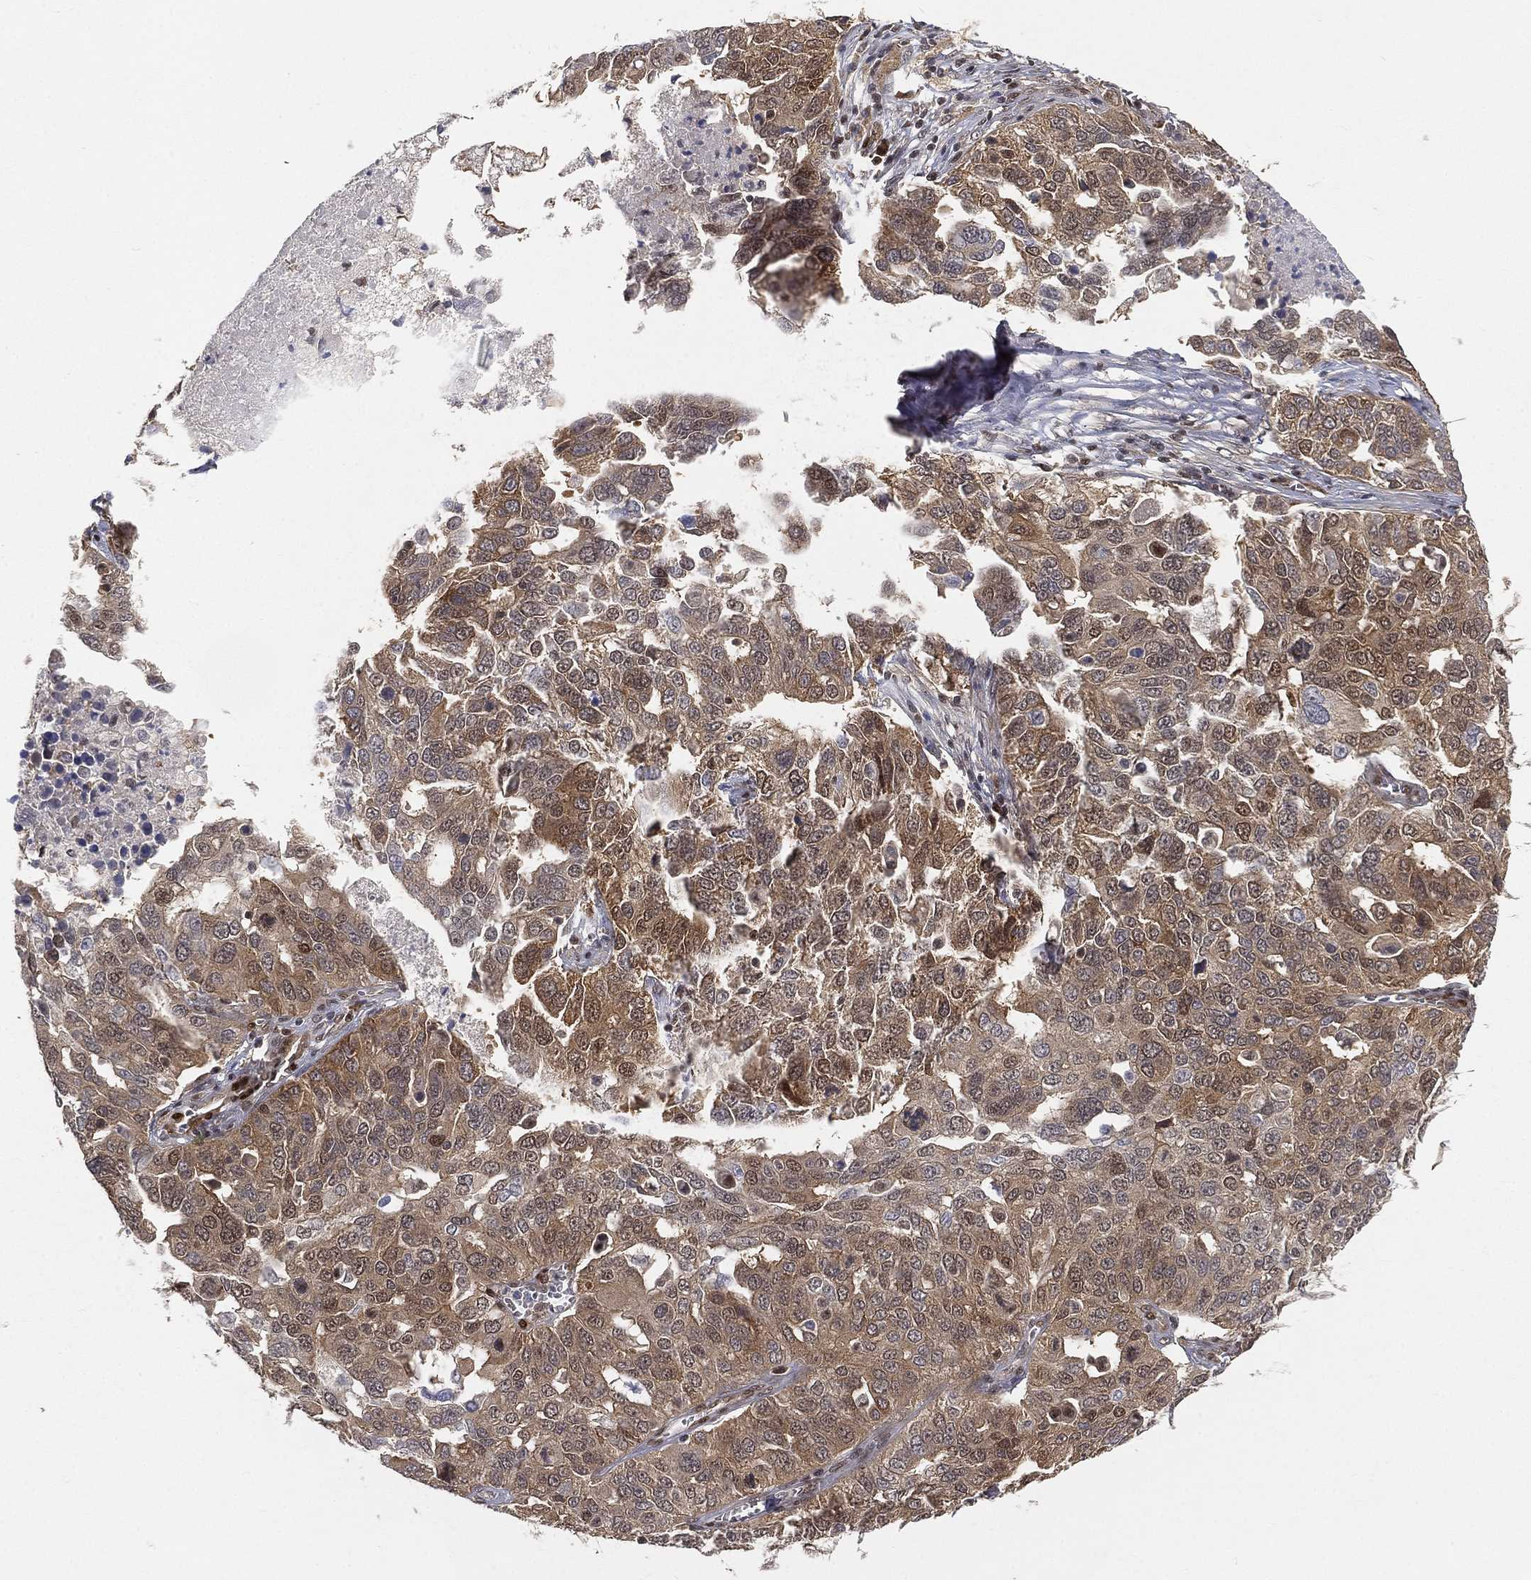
{"staining": {"intensity": "moderate", "quantity": "25%-75%", "location": "cytoplasmic/membranous"}, "tissue": "ovarian cancer", "cell_type": "Tumor cells", "image_type": "cancer", "snomed": [{"axis": "morphology", "description": "Carcinoma, endometroid"}, {"axis": "topography", "description": "Soft tissue"}, {"axis": "topography", "description": "Ovary"}], "caption": "Endometroid carcinoma (ovarian) stained with a protein marker reveals moderate staining in tumor cells.", "gene": "CRTC3", "patient": {"sex": "female", "age": 52}}